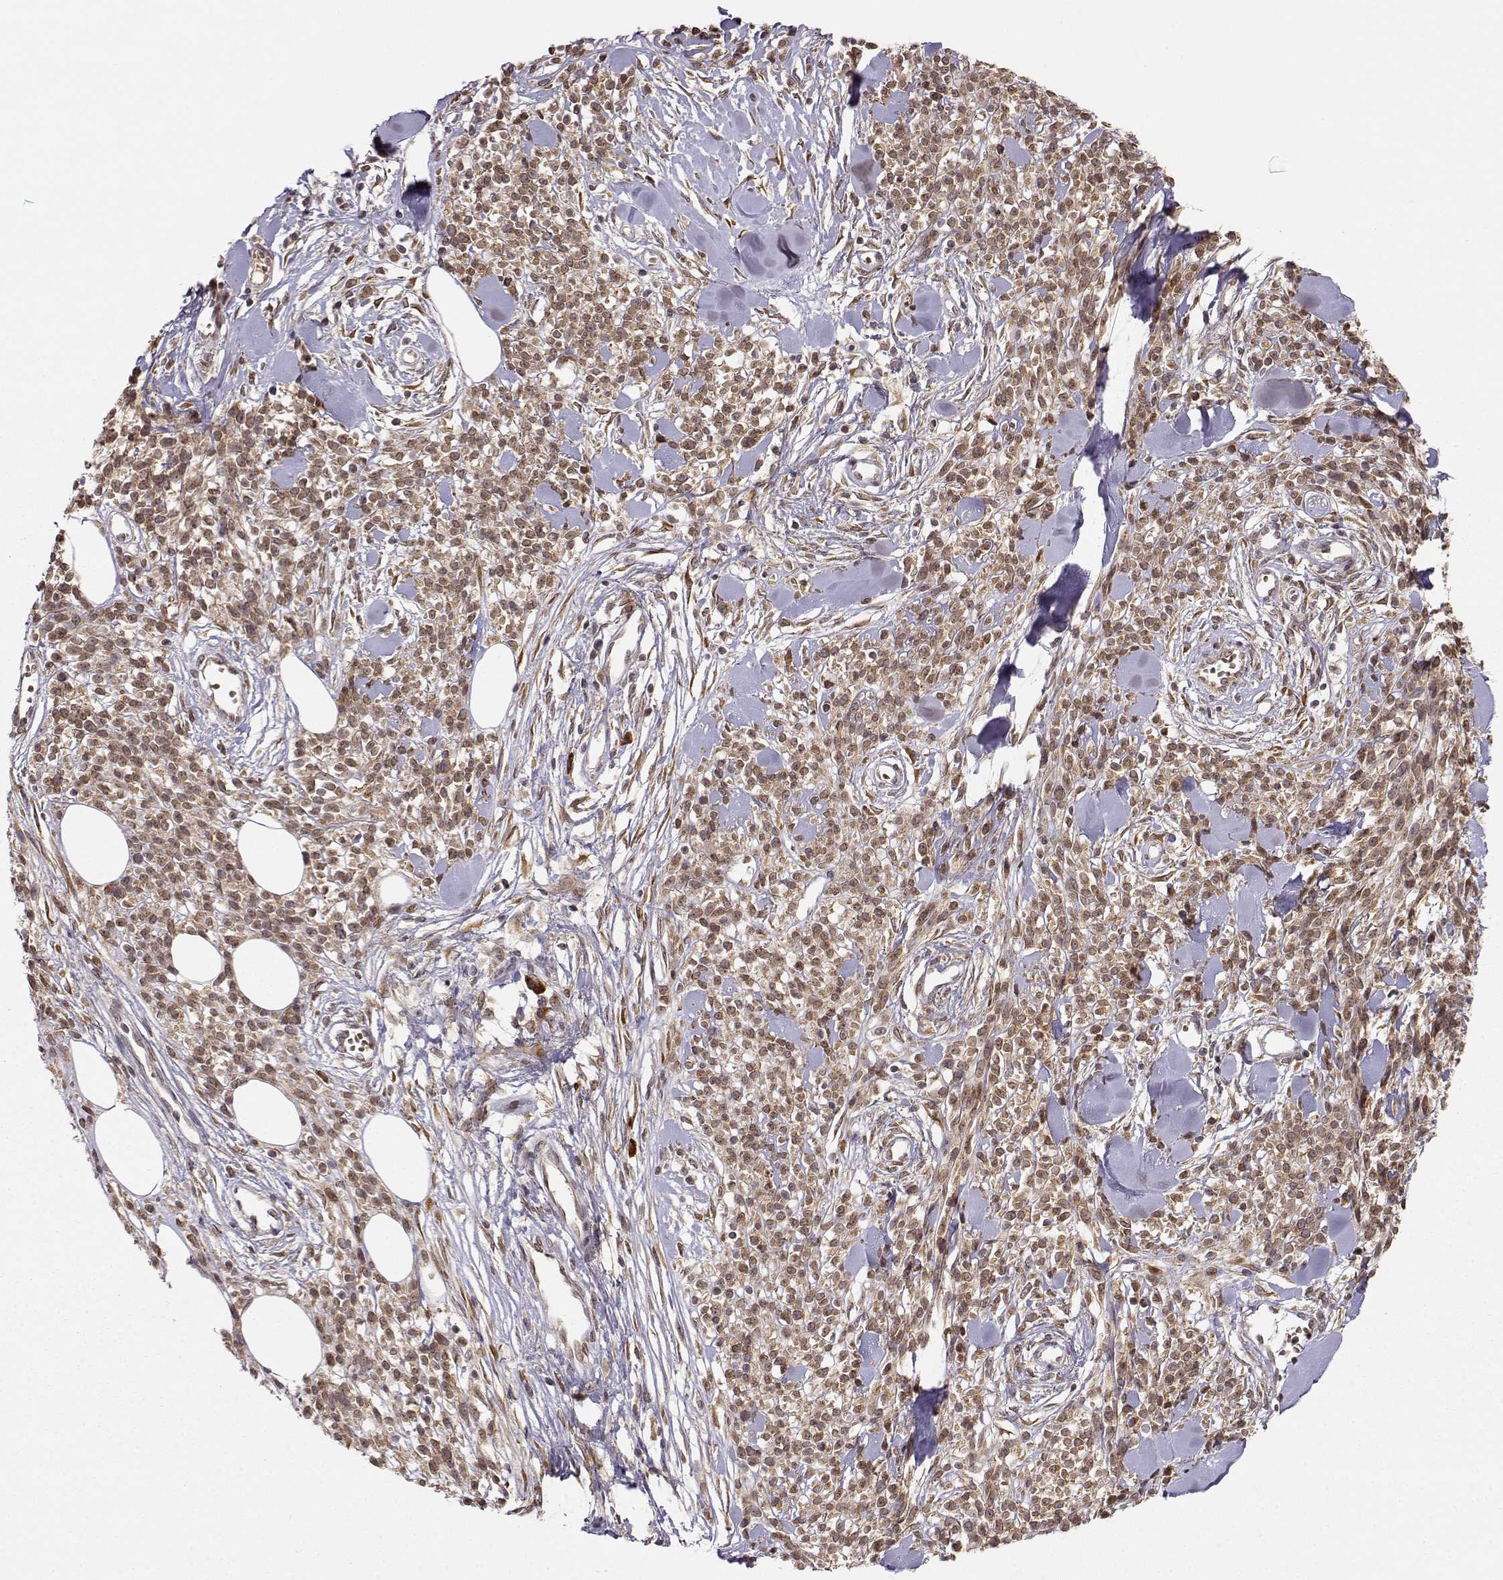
{"staining": {"intensity": "moderate", "quantity": ">75%", "location": "cytoplasmic/membranous"}, "tissue": "melanoma", "cell_type": "Tumor cells", "image_type": "cancer", "snomed": [{"axis": "morphology", "description": "Malignant melanoma, NOS"}, {"axis": "topography", "description": "Skin"}, {"axis": "topography", "description": "Skin of trunk"}], "caption": "A histopathology image of malignant melanoma stained for a protein demonstrates moderate cytoplasmic/membranous brown staining in tumor cells. Nuclei are stained in blue.", "gene": "ERGIC2", "patient": {"sex": "male", "age": 74}}